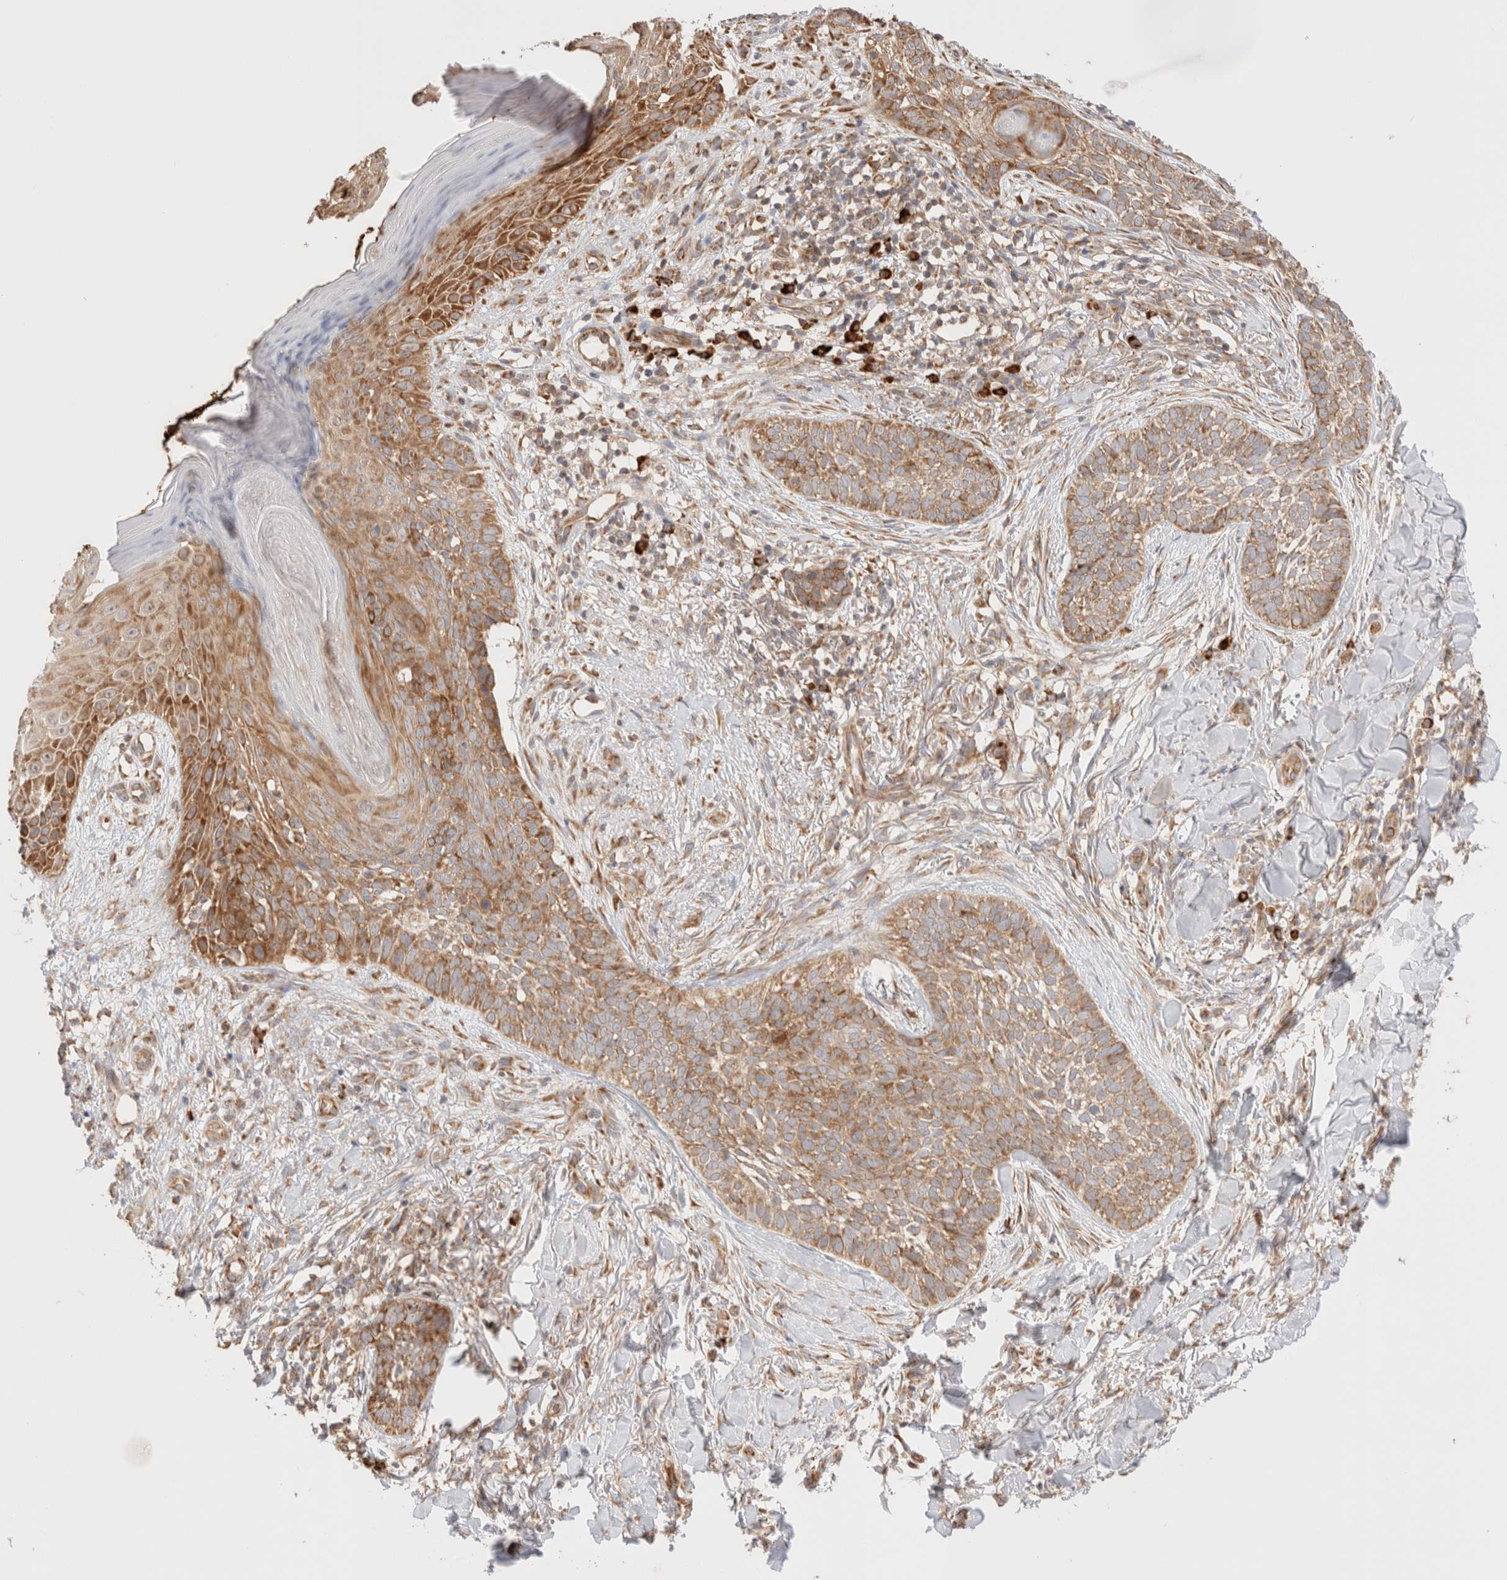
{"staining": {"intensity": "moderate", "quantity": ">75%", "location": "cytoplasmic/membranous"}, "tissue": "skin cancer", "cell_type": "Tumor cells", "image_type": "cancer", "snomed": [{"axis": "morphology", "description": "Normal tissue, NOS"}, {"axis": "morphology", "description": "Basal cell carcinoma"}, {"axis": "topography", "description": "Skin"}], "caption": "A histopathology image of skin cancer stained for a protein reveals moderate cytoplasmic/membranous brown staining in tumor cells.", "gene": "UTS2B", "patient": {"sex": "male", "age": 67}}